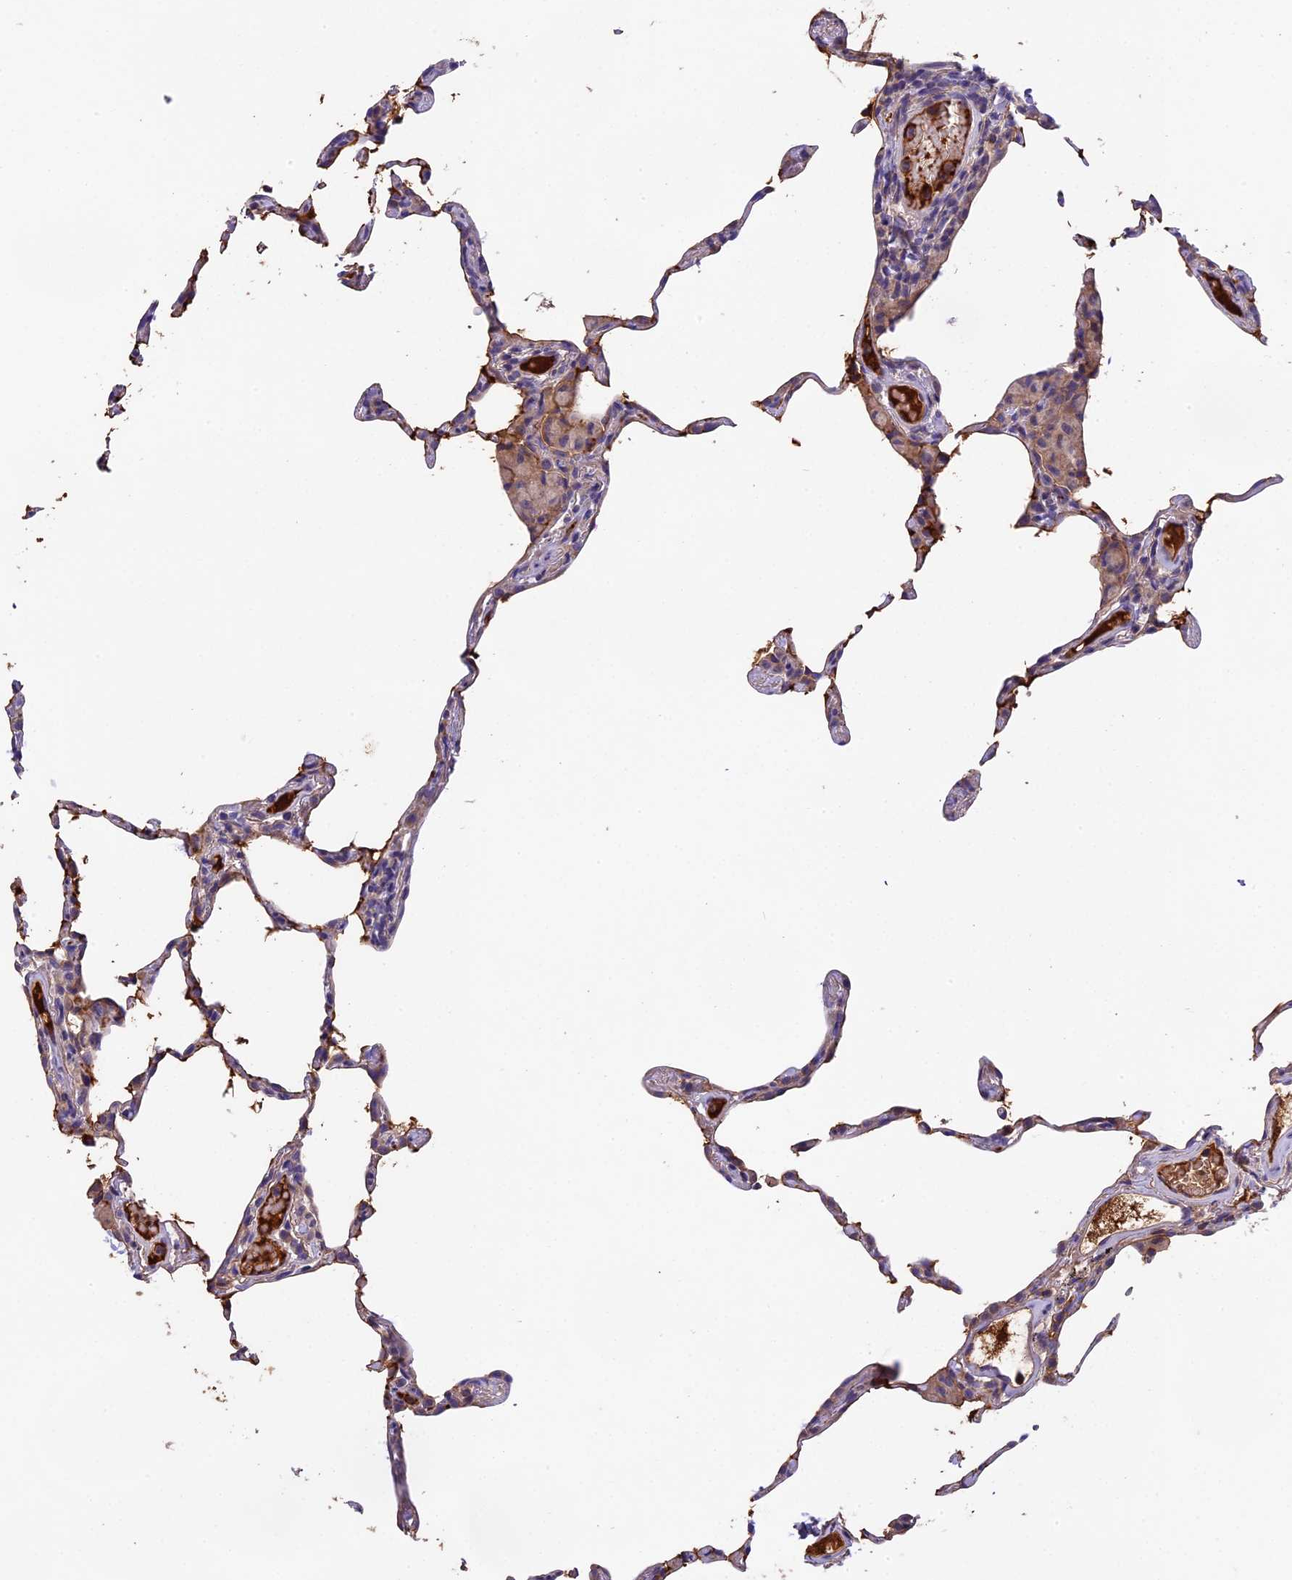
{"staining": {"intensity": "weak", "quantity": "25%-75%", "location": "cytoplasmic/membranous"}, "tissue": "lung", "cell_type": "Alveolar cells", "image_type": "normal", "snomed": [{"axis": "morphology", "description": "Normal tissue, NOS"}, {"axis": "topography", "description": "Lung"}], "caption": "This is a micrograph of IHC staining of normal lung, which shows weak positivity in the cytoplasmic/membranous of alveolar cells.", "gene": "PHAF1", "patient": {"sex": "female", "age": 57}}